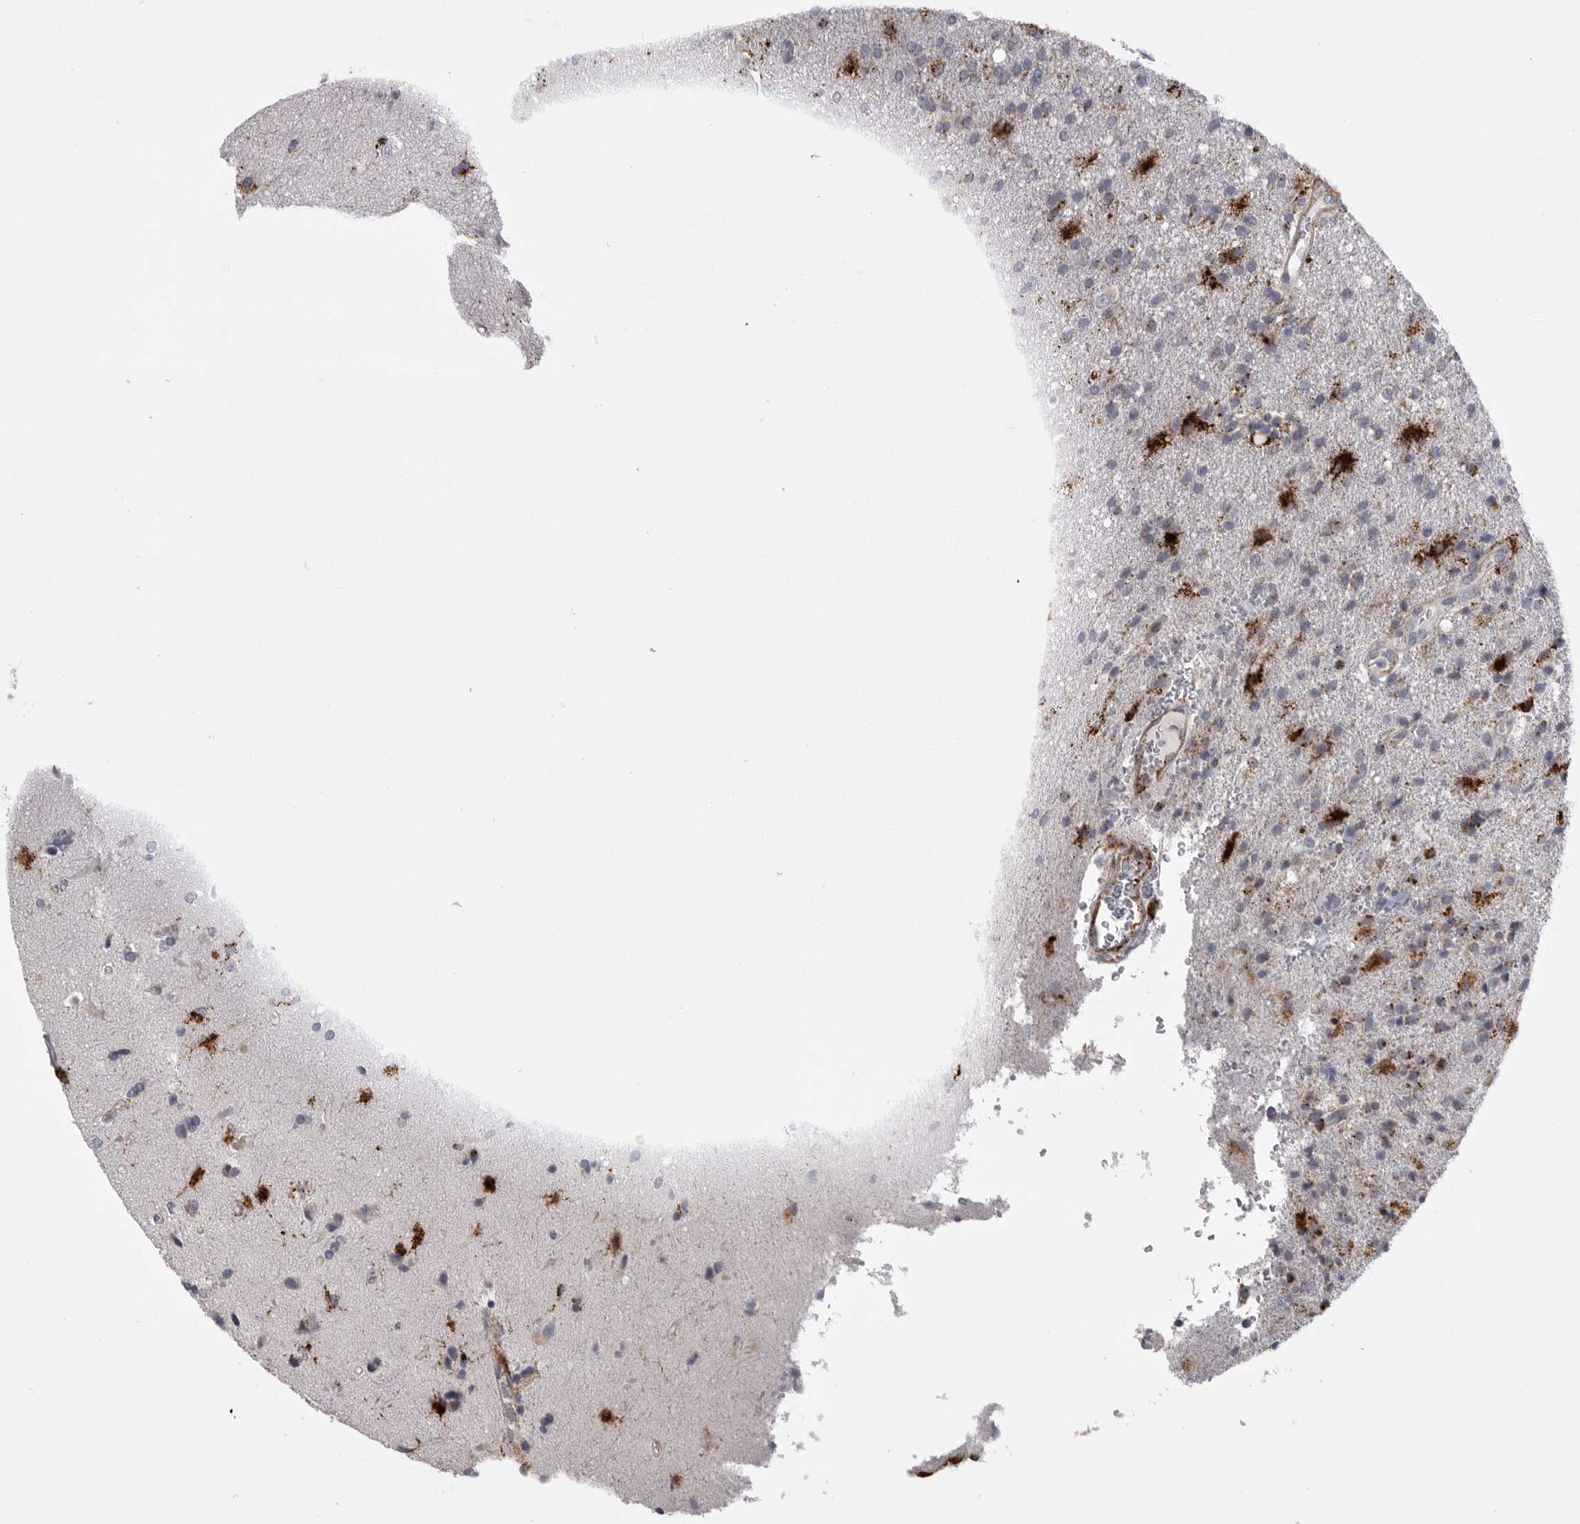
{"staining": {"intensity": "strong", "quantity": "25%-75%", "location": "cytoplasmic/membranous"}, "tissue": "glioma", "cell_type": "Tumor cells", "image_type": "cancer", "snomed": [{"axis": "morphology", "description": "Glioma, malignant, High grade"}, {"axis": "topography", "description": "Brain"}], "caption": "Malignant glioma (high-grade) stained for a protein (brown) reveals strong cytoplasmic/membranous positive staining in approximately 25%-75% of tumor cells.", "gene": "PSPN", "patient": {"sex": "male", "age": 72}}